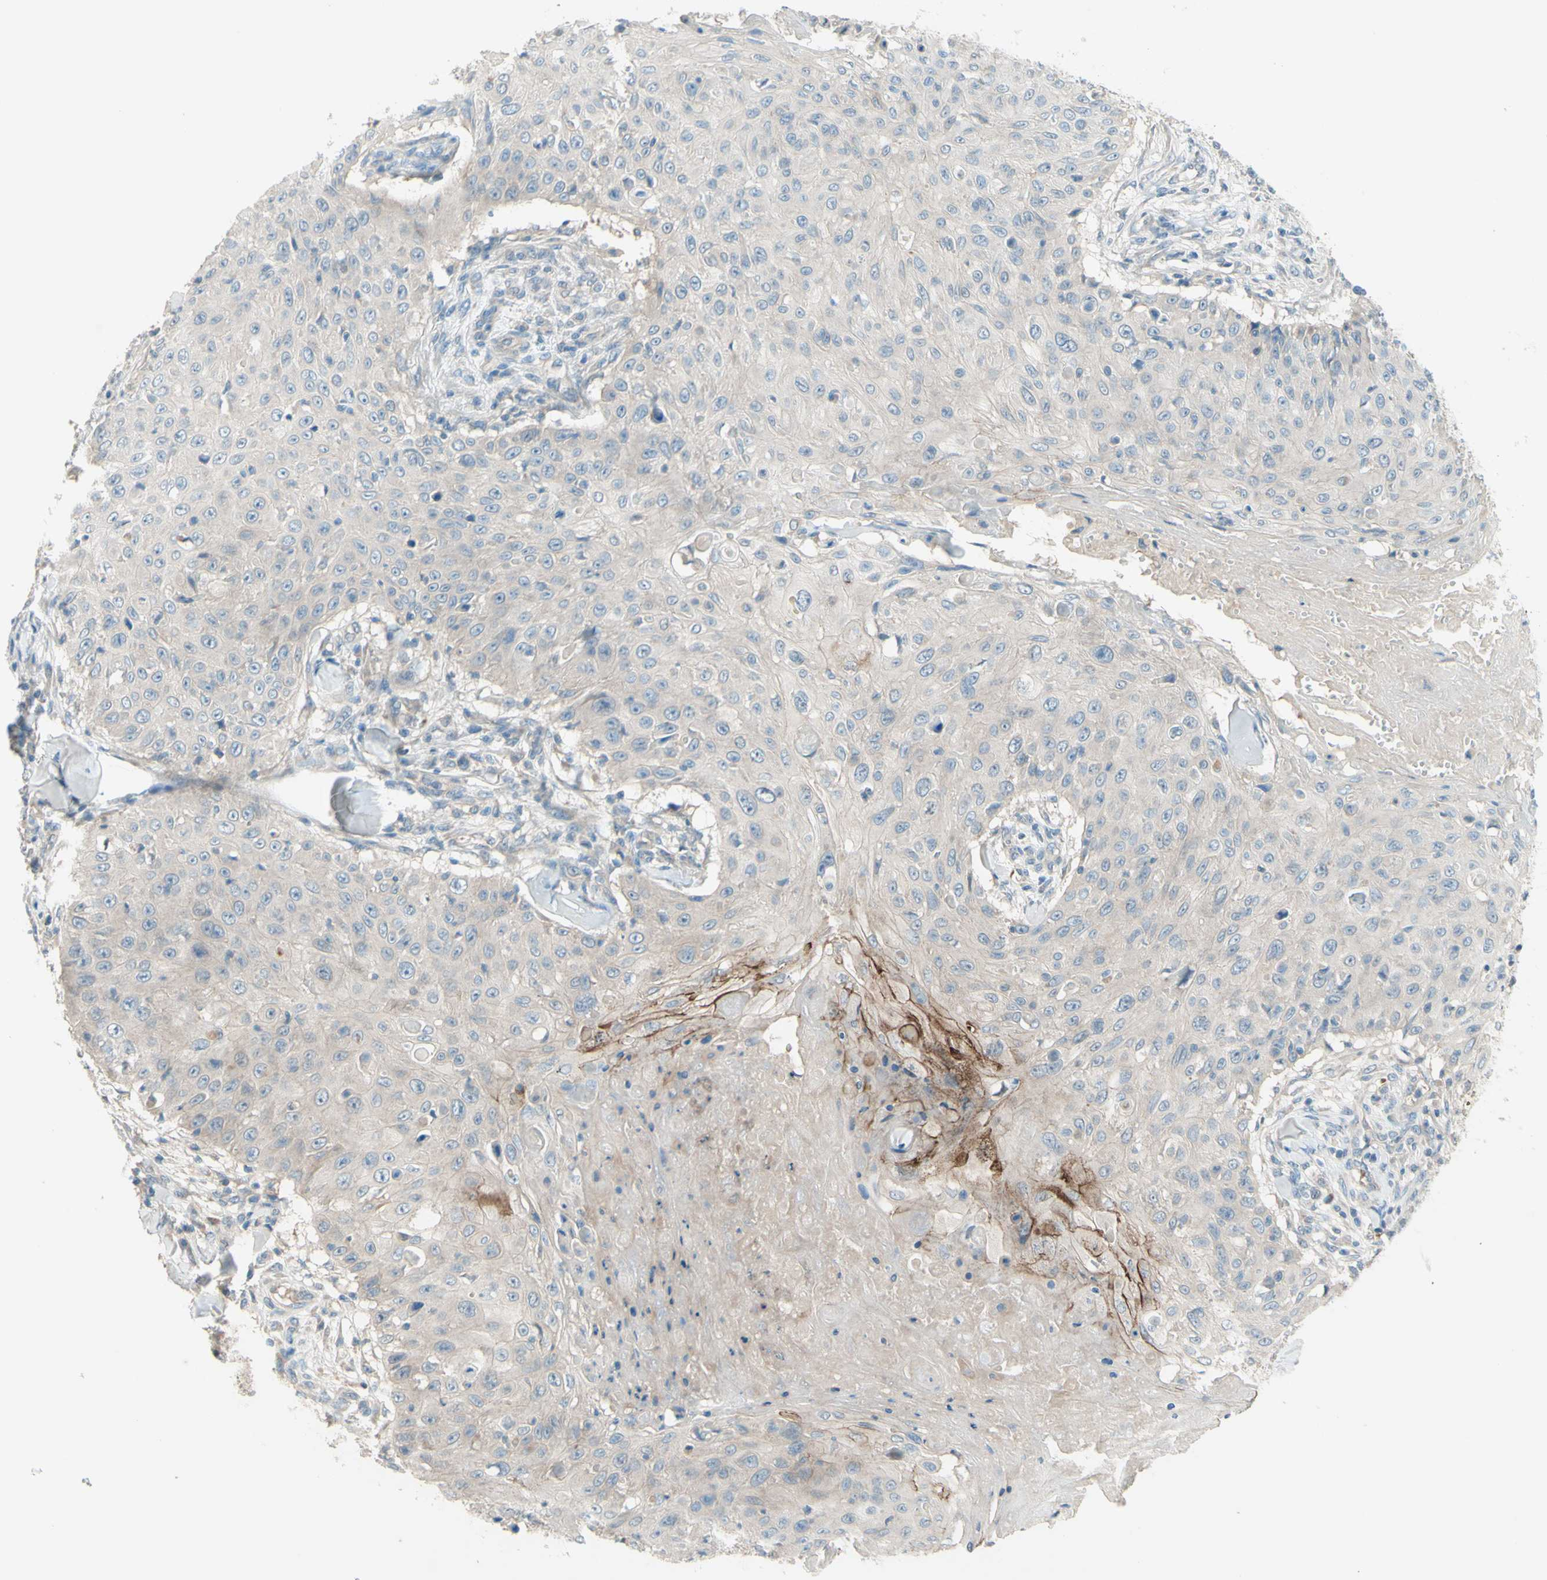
{"staining": {"intensity": "negative", "quantity": "none", "location": "none"}, "tissue": "skin cancer", "cell_type": "Tumor cells", "image_type": "cancer", "snomed": [{"axis": "morphology", "description": "Squamous cell carcinoma, NOS"}, {"axis": "topography", "description": "Skin"}], "caption": "Immunohistochemistry of skin cancer reveals no expression in tumor cells. (DAB immunohistochemistry, high magnification).", "gene": "IL2", "patient": {"sex": "male", "age": 86}}